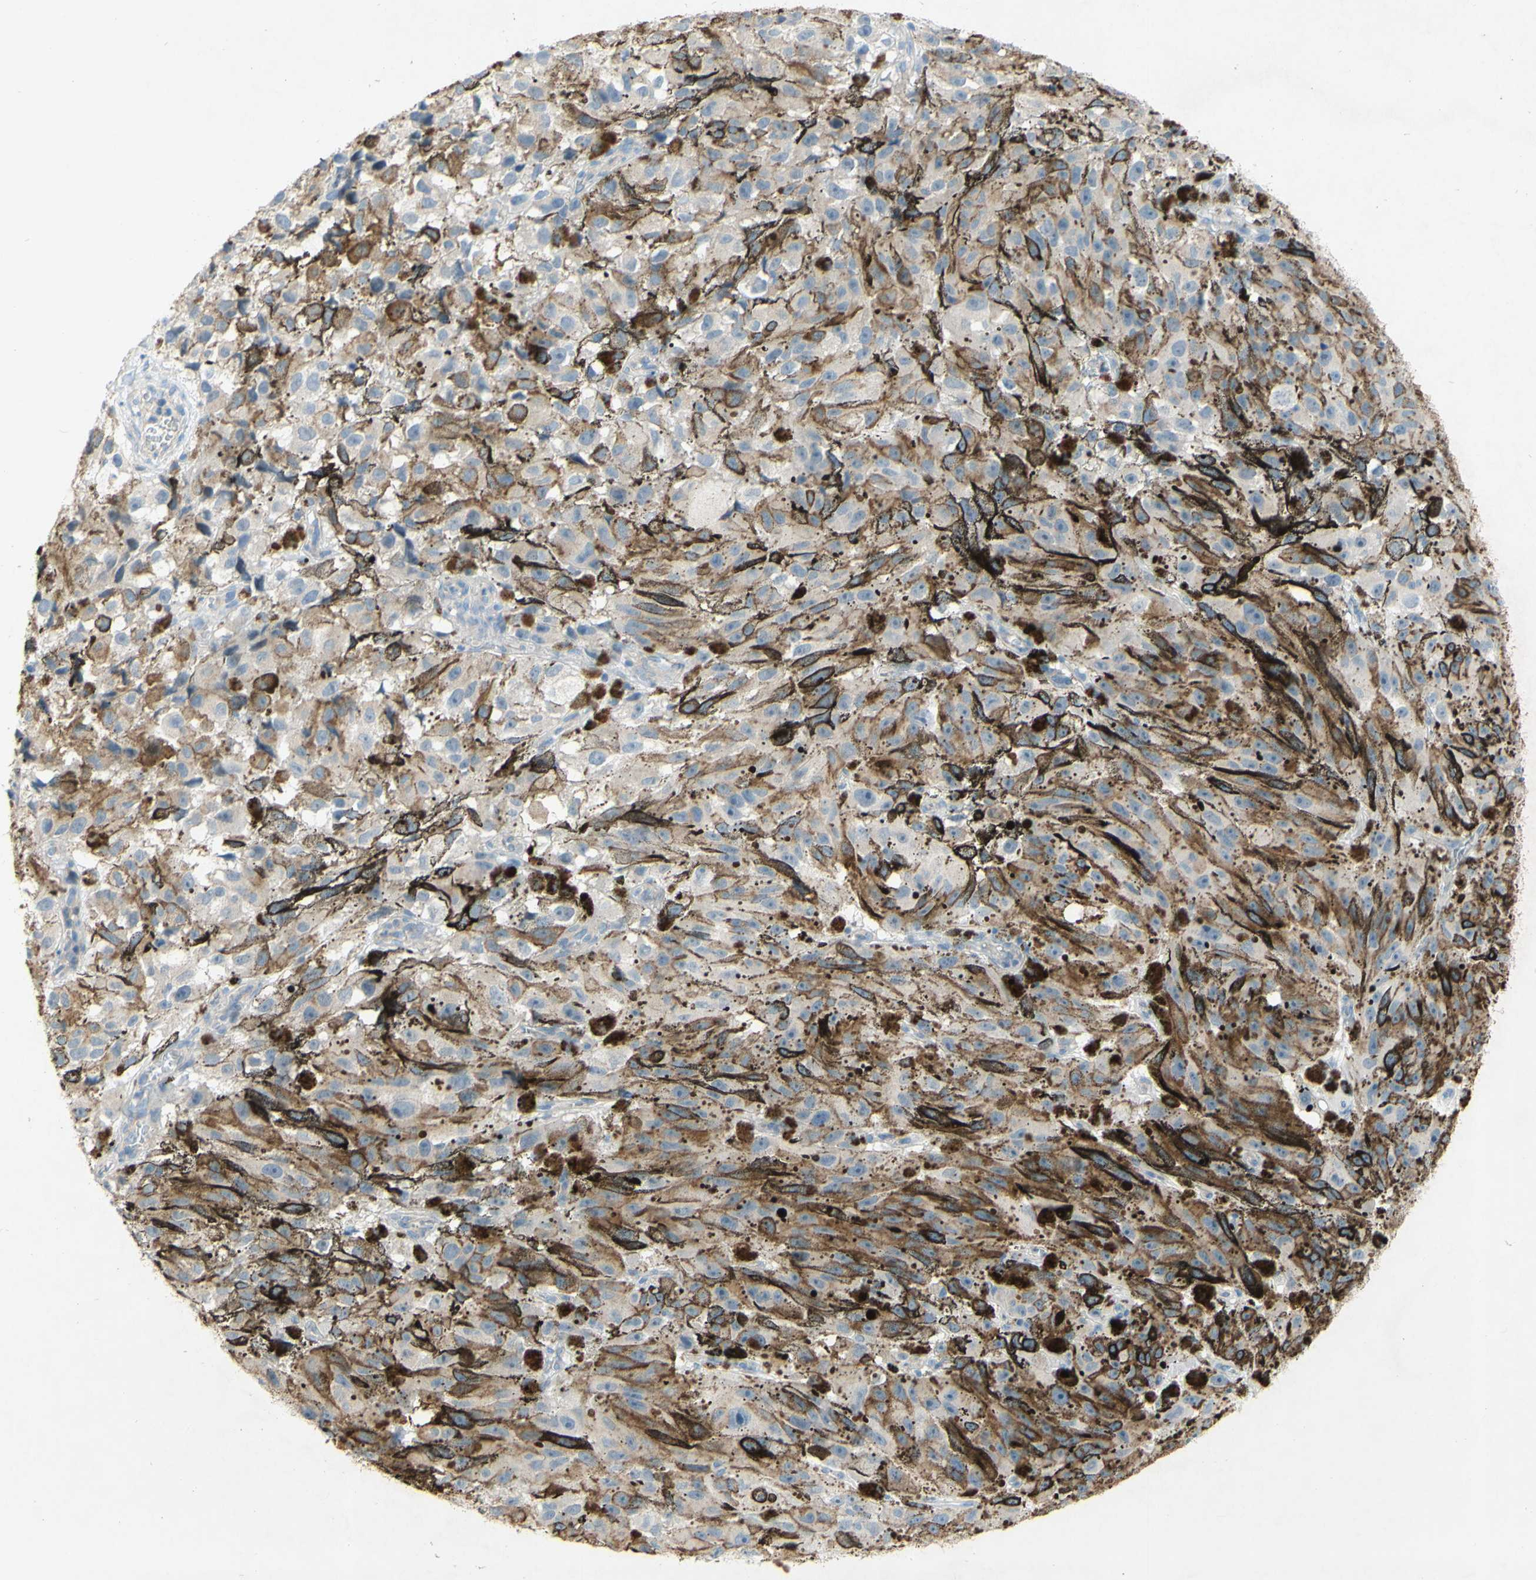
{"staining": {"intensity": "moderate", "quantity": "25%-75%", "location": "cytoplasmic/membranous"}, "tissue": "melanoma", "cell_type": "Tumor cells", "image_type": "cancer", "snomed": [{"axis": "morphology", "description": "Malignant melanoma, NOS"}, {"axis": "topography", "description": "Skin"}], "caption": "Immunohistochemistry staining of melanoma, which shows medium levels of moderate cytoplasmic/membranous expression in about 25%-75% of tumor cells indicating moderate cytoplasmic/membranous protein staining. The staining was performed using DAB (3,3'-diaminobenzidine) (brown) for protein detection and nuclei were counterstained in hematoxylin (blue).", "gene": "ACADL", "patient": {"sex": "female", "age": 104}}